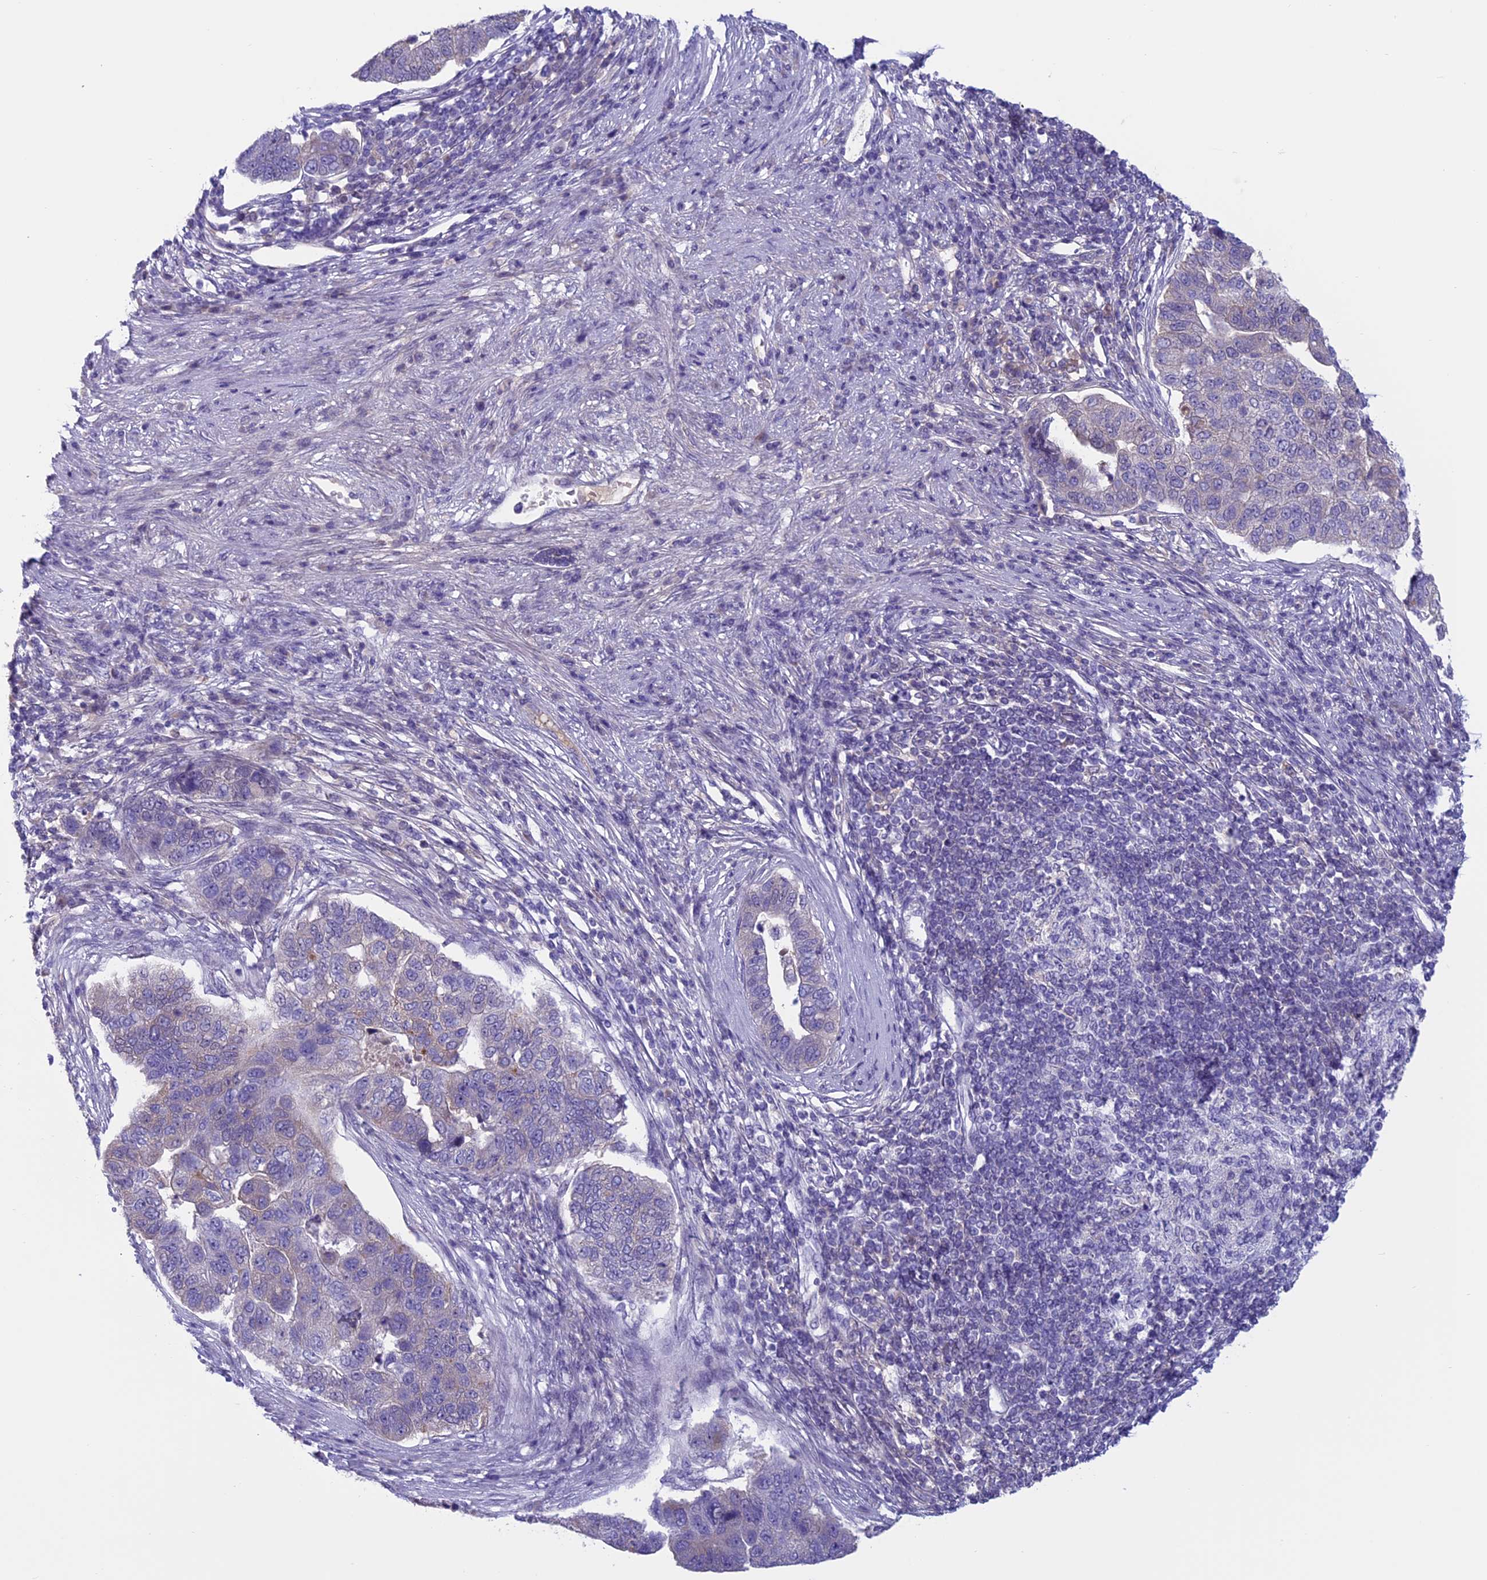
{"staining": {"intensity": "negative", "quantity": "none", "location": "none"}, "tissue": "pancreatic cancer", "cell_type": "Tumor cells", "image_type": "cancer", "snomed": [{"axis": "morphology", "description": "Adenocarcinoma, NOS"}, {"axis": "topography", "description": "Pancreas"}], "caption": "Micrograph shows no significant protein staining in tumor cells of pancreatic cancer (adenocarcinoma). The staining was performed using DAB (3,3'-diaminobenzidine) to visualize the protein expression in brown, while the nuclei were stained in blue with hematoxylin (Magnification: 20x).", "gene": "ANGPTL2", "patient": {"sex": "female", "age": 61}}